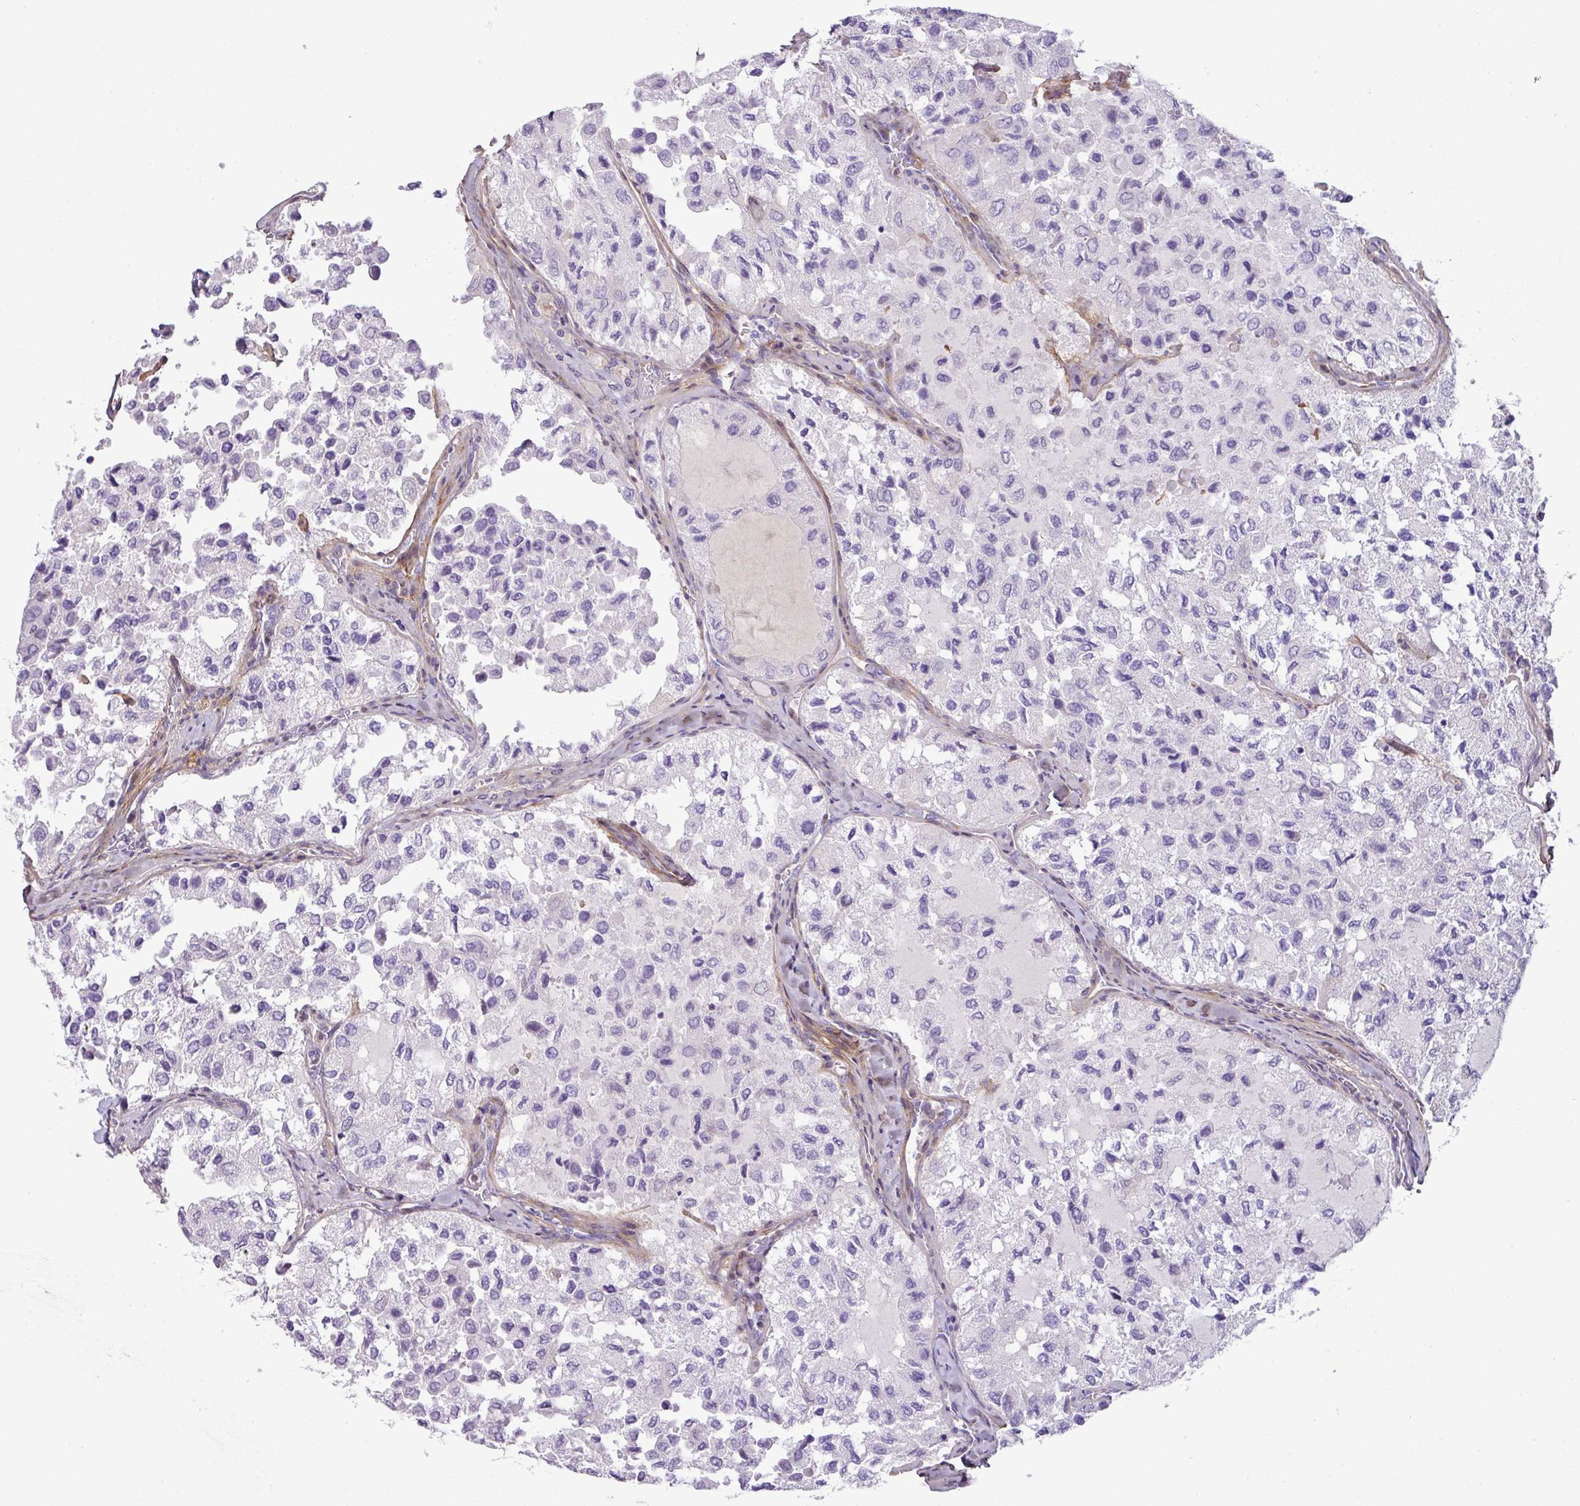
{"staining": {"intensity": "negative", "quantity": "none", "location": "none"}, "tissue": "thyroid cancer", "cell_type": "Tumor cells", "image_type": "cancer", "snomed": [{"axis": "morphology", "description": "Follicular adenoma carcinoma, NOS"}, {"axis": "topography", "description": "Thyroid gland"}], "caption": "Tumor cells are negative for protein expression in human thyroid cancer (follicular adenoma carcinoma). (Brightfield microscopy of DAB (3,3'-diaminobenzidine) immunohistochemistry (IHC) at high magnification).", "gene": "PARD6G", "patient": {"sex": "male", "age": 75}}